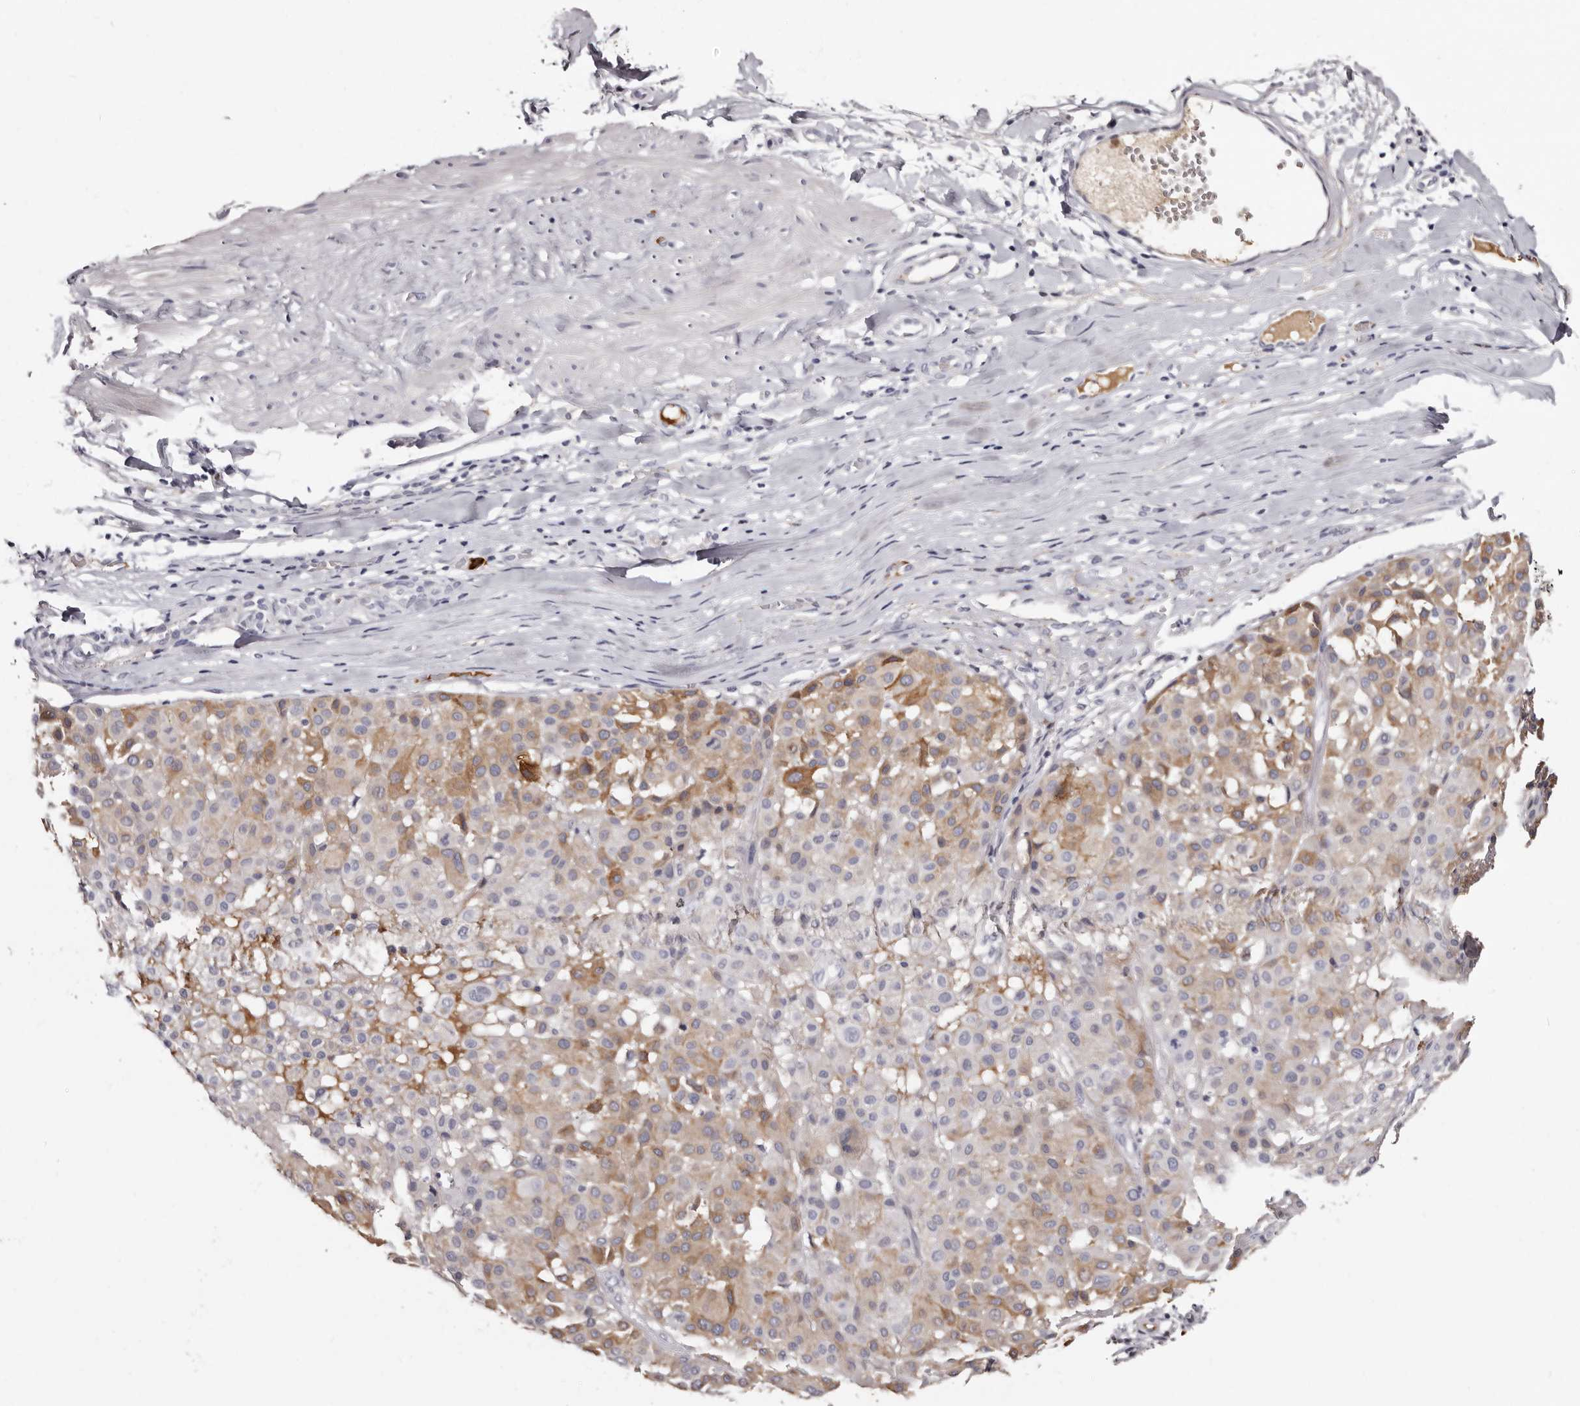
{"staining": {"intensity": "moderate", "quantity": "25%-75%", "location": "cytoplasmic/membranous"}, "tissue": "melanoma", "cell_type": "Tumor cells", "image_type": "cancer", "snomed": [{"axis": "morphology", "description": "Malignant melanoma, Metastatic site"}, {"axis": "topography", "description": "Soft tissue"}], "caption": "Malignant melanoma (metastatic site) tissue demonstrates moderate cytoplasmic/membranous positivity in about 25%-75% of tumor cells", "gene": "TBC1D22B", "patient": {"sex": "male", "age": 41}}